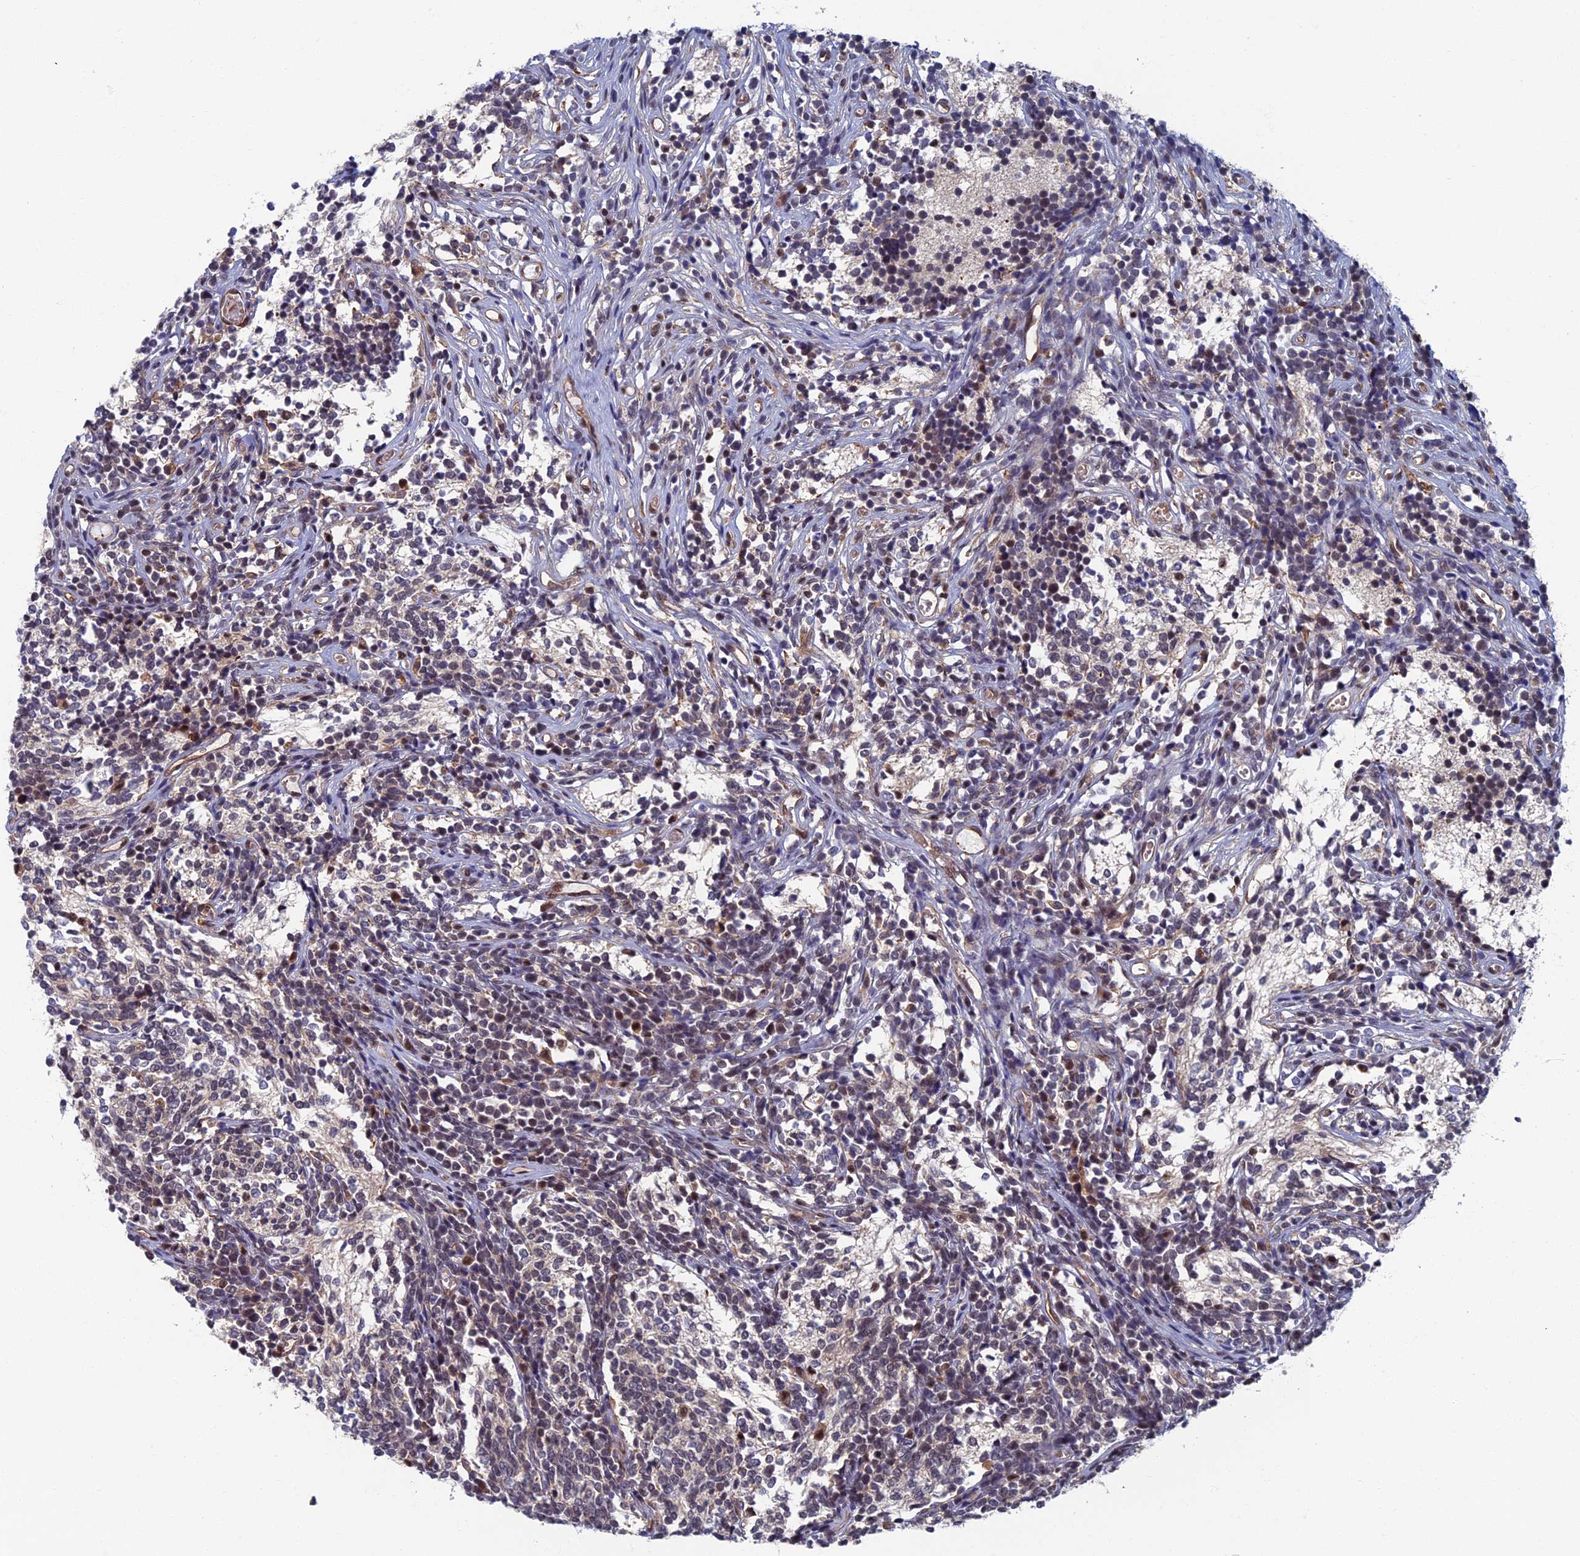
{"staining": {"intensity": "negative", "quantity": "none", "location": "none"}, "tissue": "glioma", "cell_type": "Tumor cells", "image_type": "cancer", "snomed": [{"axis": "morphology", "description": "Glioma, malignant, Low grade"}, {"axis": "topography", "description": "Brain"}], "caption": "An image of glioma stained for a protein exhibits no brown staining in tumor cells.", "gene": "CTDP1", "patient": {"sex": "female", "age": 1}}